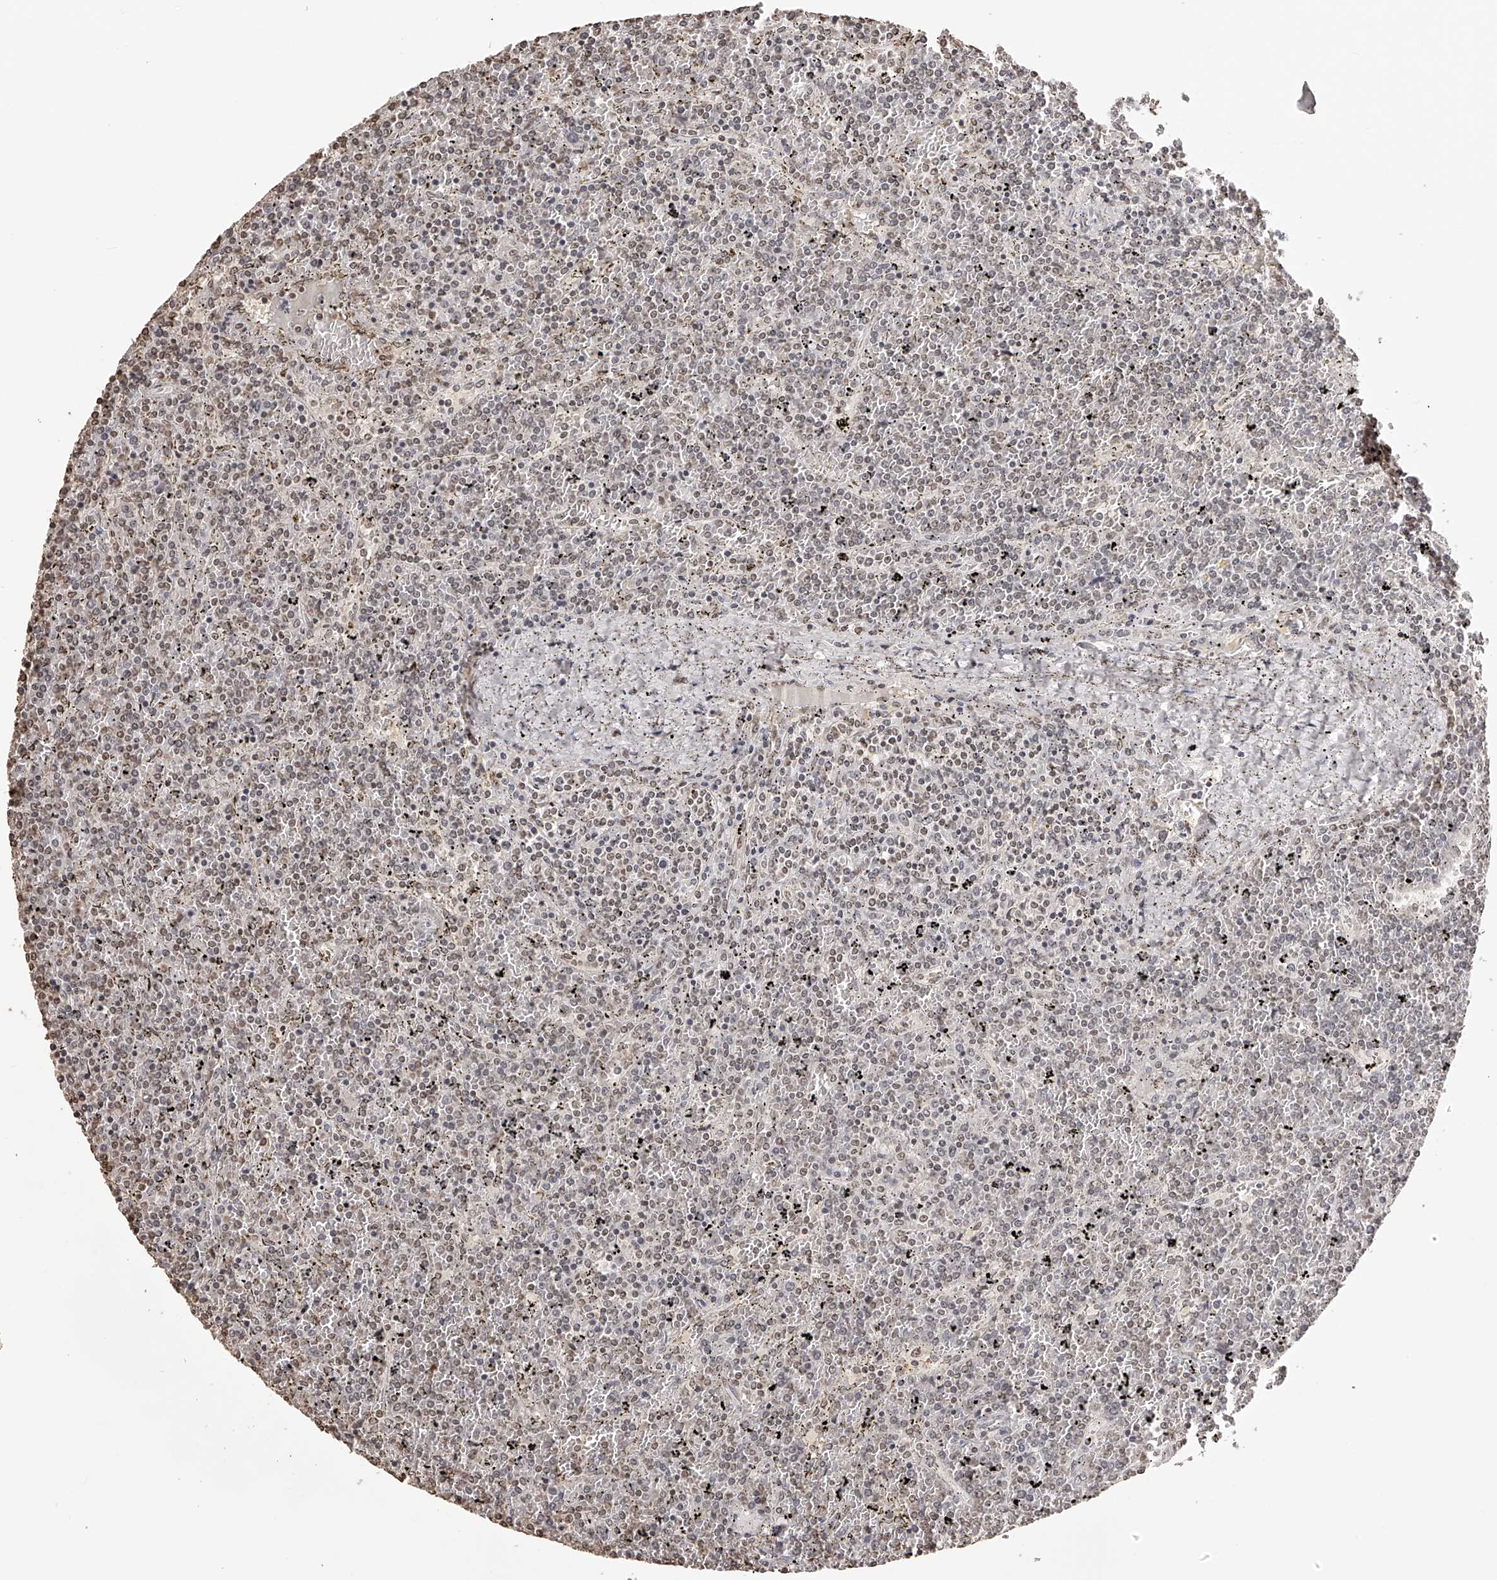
{"staining": {"intensity": "weak", "quantity": "25%-75%", "location": "nuclear"}, "tissue": "lymphoma", "cell_type": "Tumor cells", "image_type": "cancer", "snomed": [{"axis": "morphology", "description": "Malignant lymphoma, non-Hodgkin's type, Low grade"}, {"axis": "topography", "description": "Spleen"}], "caption": "IHC image of neoplastic tissue: human malignant lymphoma, non-Hodgkin's type (low-grade) stained using IHC exhibits low levels of weak protein expression localized specifically in the nuclear of tumor cells, appearing as a nuclear brown color.", "gene": "ZNF503", "patient": {"sex": "female", "age": 19}}